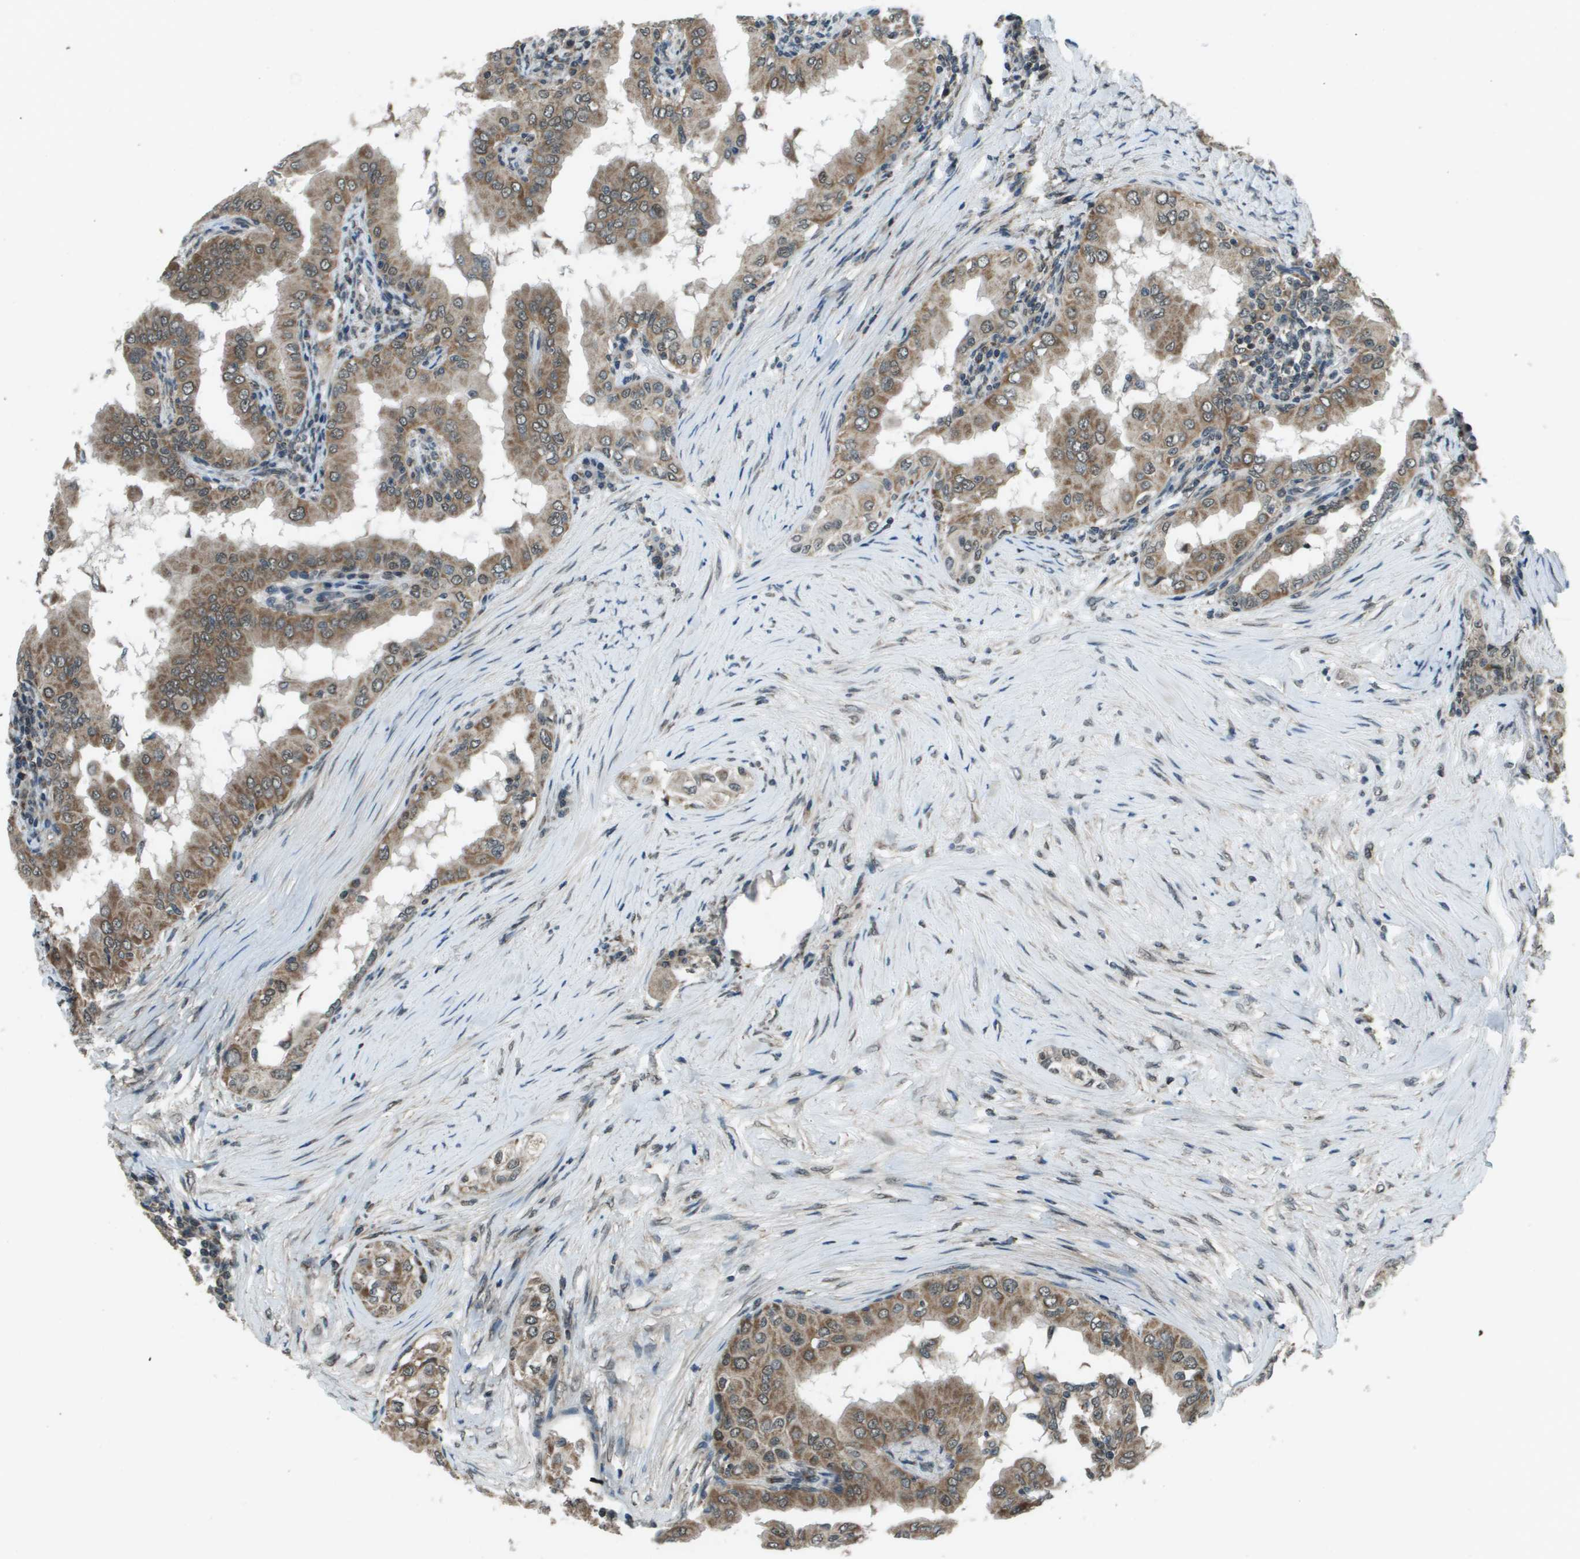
{"staining": {"intensity": "moderate", "quantity": ">75%", "location": "cytoplasmic/membranous"}, "tissue": "thyroid cancer", "cell_type": "Tumor cells", "image_type": "cancer", "snomed": [{"axis": "morphology", "description": "Papillary adenocarcinoma, NOS"}, {"axis": "topography", "description": "Thyroid gland"}], "caption": "Thyroid cancer stained with DAB (3,3'-diaminobenzidine) immunohistochemistry demonstrates medium levels of moderate cytoplasmic/membranous staining in approximately >75% of tumor cells.", "gene": "PPFIA1", "patient": {"sex": "male", "age": 33}}